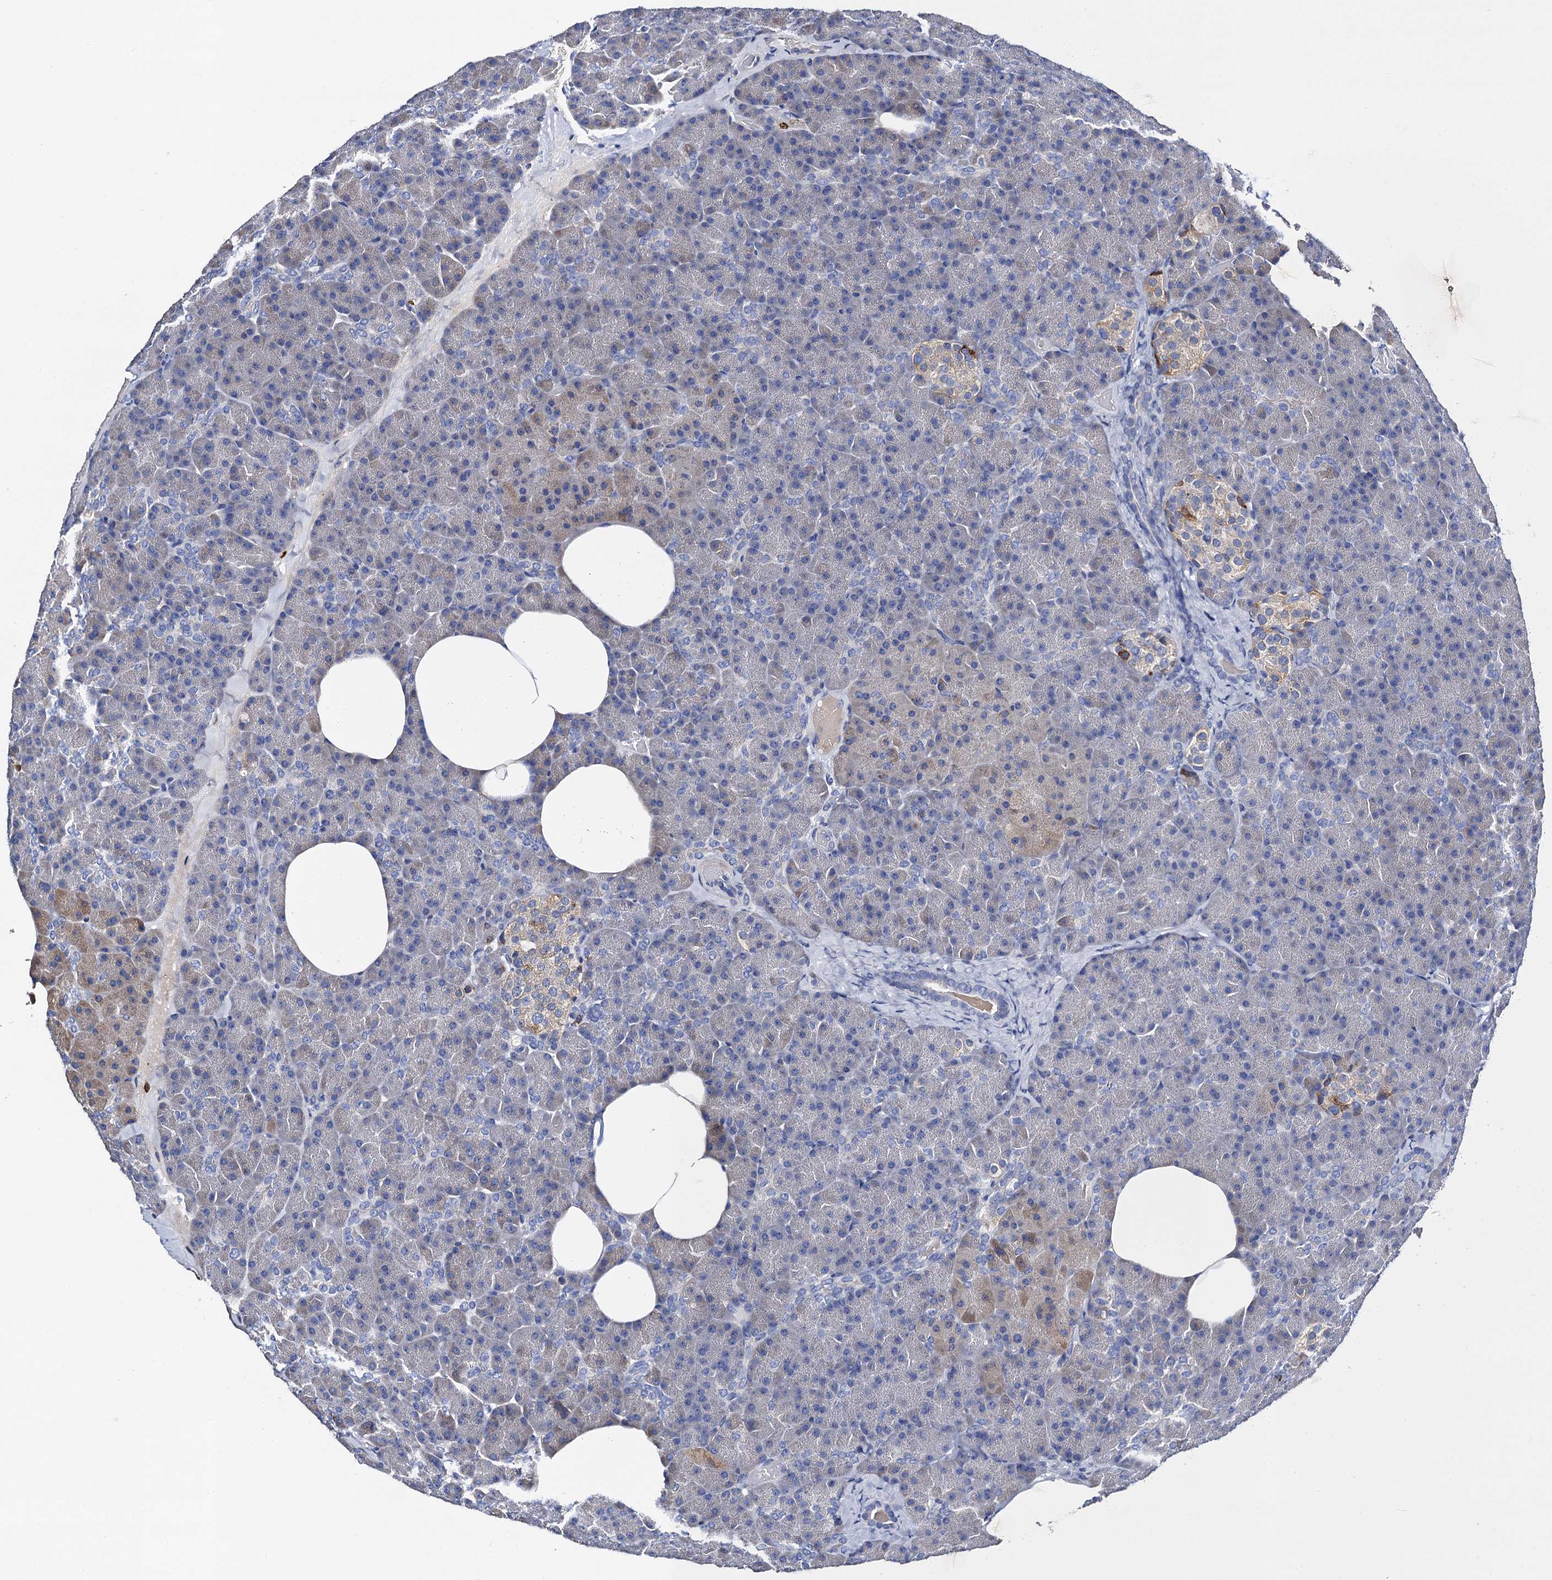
{"staining": {"intensity": "weak", "quantity": "<25%", "location": "cytoplasmic/membranous"}, "tissue": "pancreas", "cell_type": "Exocrine glandular cells", "image_type": "normal", "snomed": [{"axis": "morphology", "description": "Normal tissue, NOS"}, {"axis": "morphology", "description": "Carcinoid, malignant, NOS"}, {"axis": "topography", "description": "Pancreas"}], "caption": "Exocrine glandular cells are negative for protein expression in benign human pancreas. (IHC, brightfield microscopy, high magnification).", "gene": "FREM3", "patient": {"sex": "female", "age": 35}}